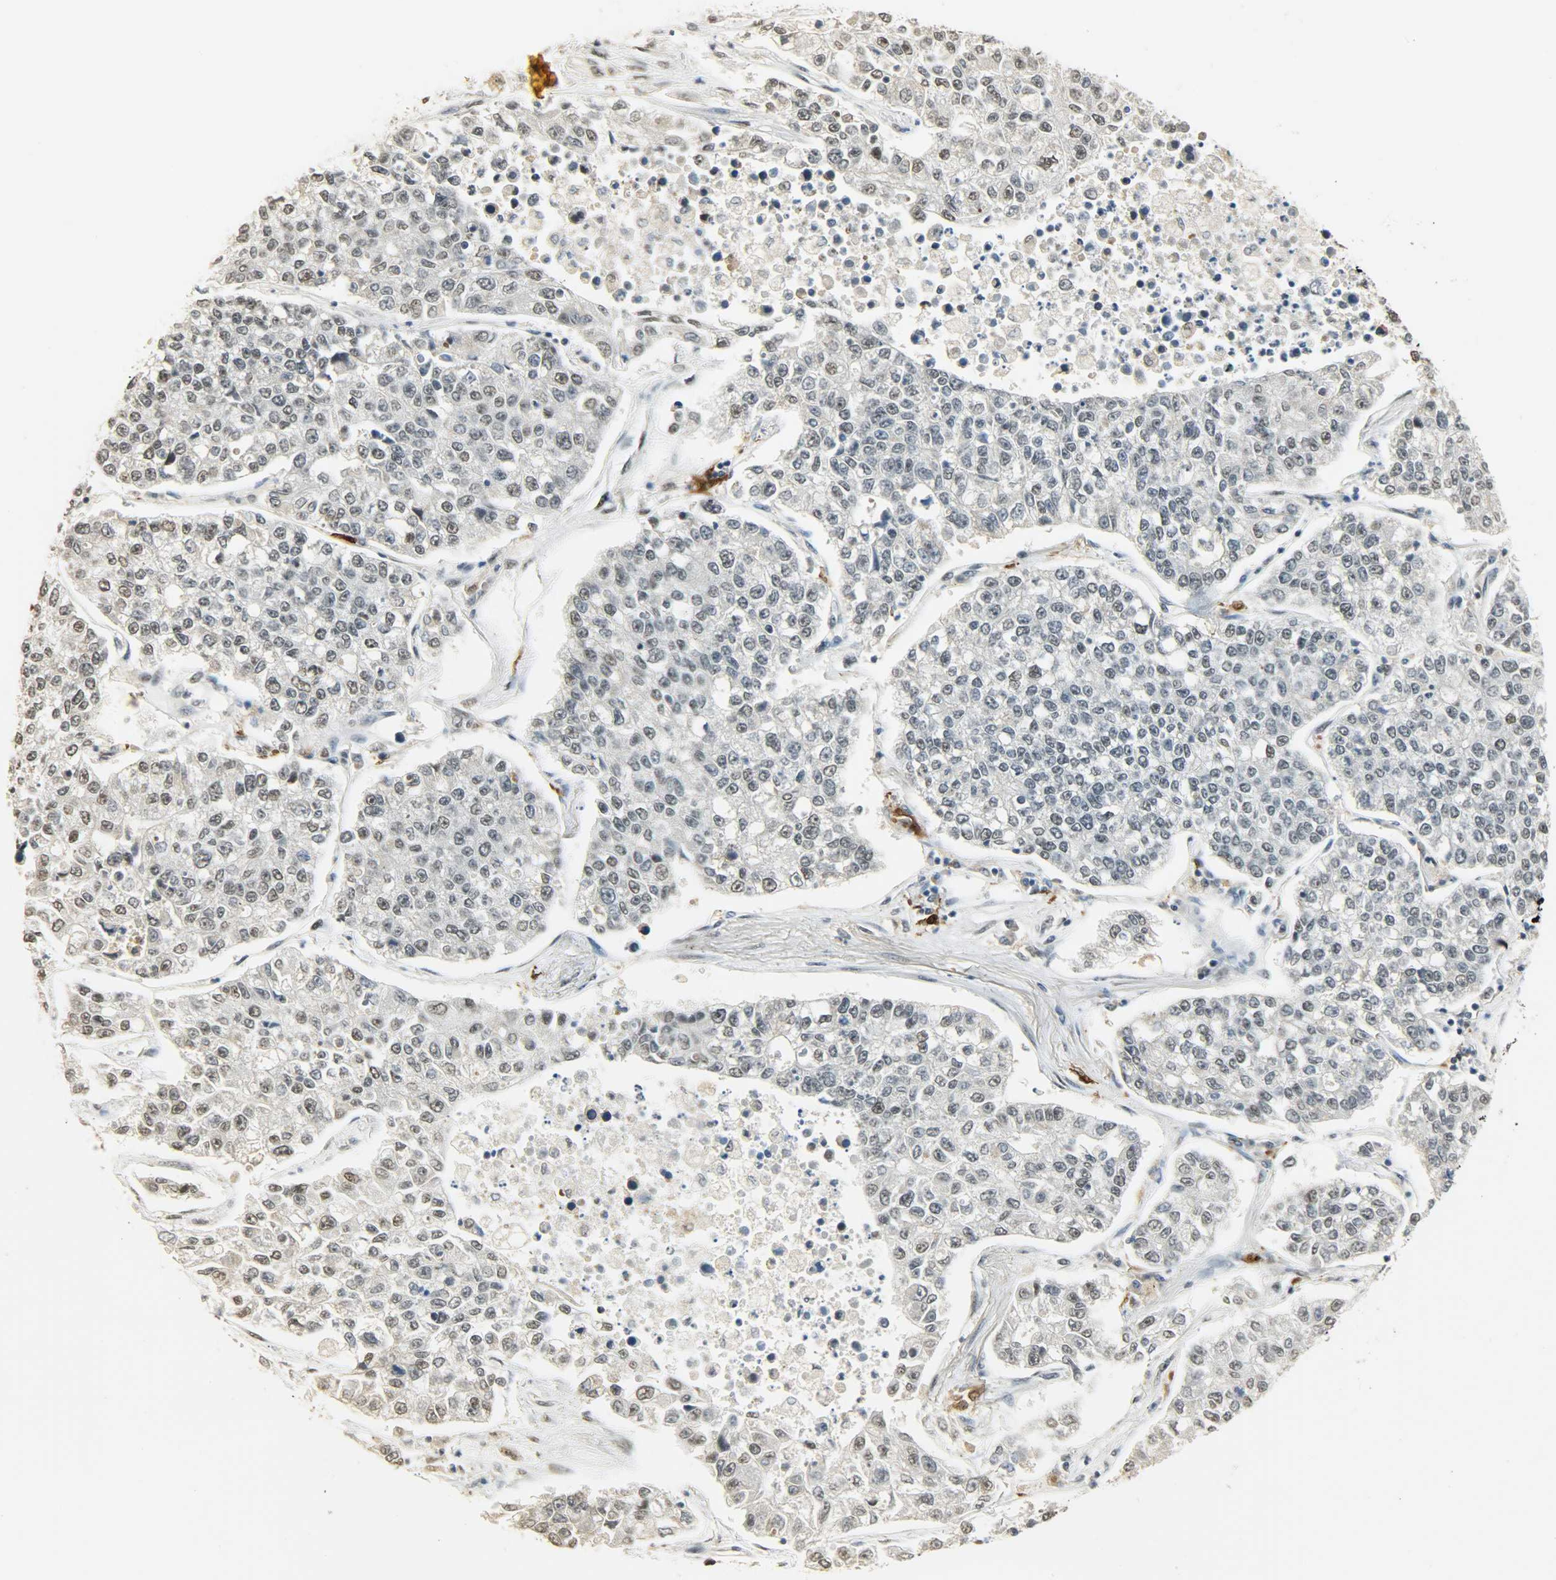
{"staining": {"intensity": "weak", "quantity": "<25%", "location": "nuclear"}, "tissue": "lung cancer", "cell_type": "Tumor cells", "image_type": "cancer", "snomed": [{"axis": "morphology", "description": "Adenocarcinoma, NOS"}, {"axis": "topography", "description": "Lung"}], "caption": "Adenocarcinoma (lung) stained for a protein using immunohistochemistry exhibits no positivity tumor cells.", "gene": "NGFR", "patient": {"sex": "male", "age": 49}}